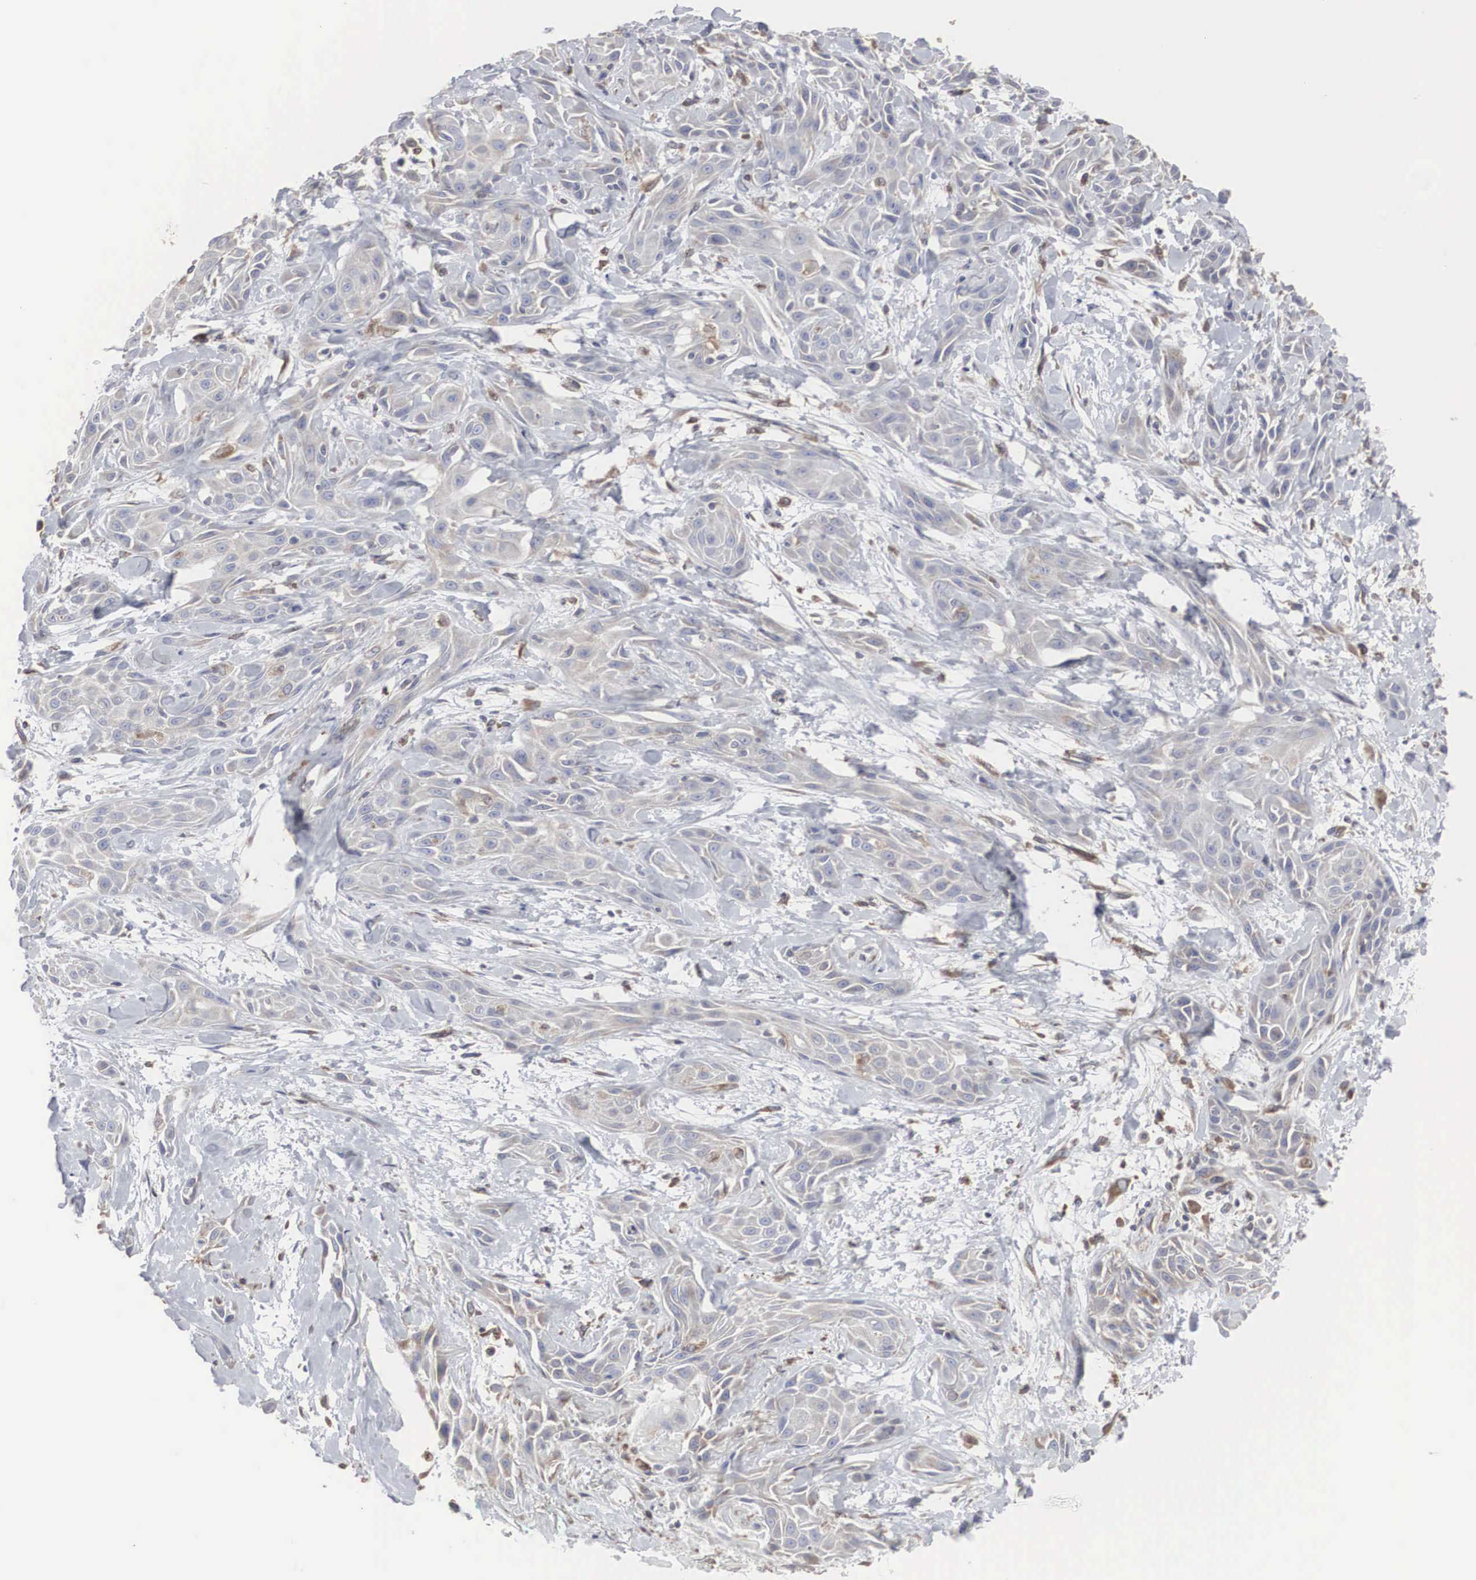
{"staining": {"intensity": "moderate", "quantity": "25%-75%", "location": "cytoplasmic/membranous"}, "tissue": "skin cancer", "cell_type": "Tumor cells", "image_type": "cancer", "snomed": [{"axis": "morphology", "description": "Squamous cell carcinoma, NOS"}, {"axis": "topography", "description": "Skin"}, {"axis": "topography", "description": "Anal"}], "caption": "A high-resolution photomicrograph shows IHC staining of skin cancer (squamous cell carcinoma), which demonstrates moderate cytoplasmic/membranous staining in about 25%-75% of tumor cells.", "gene": "MIA2", "patient": {"sex": "male", "age": 64}}